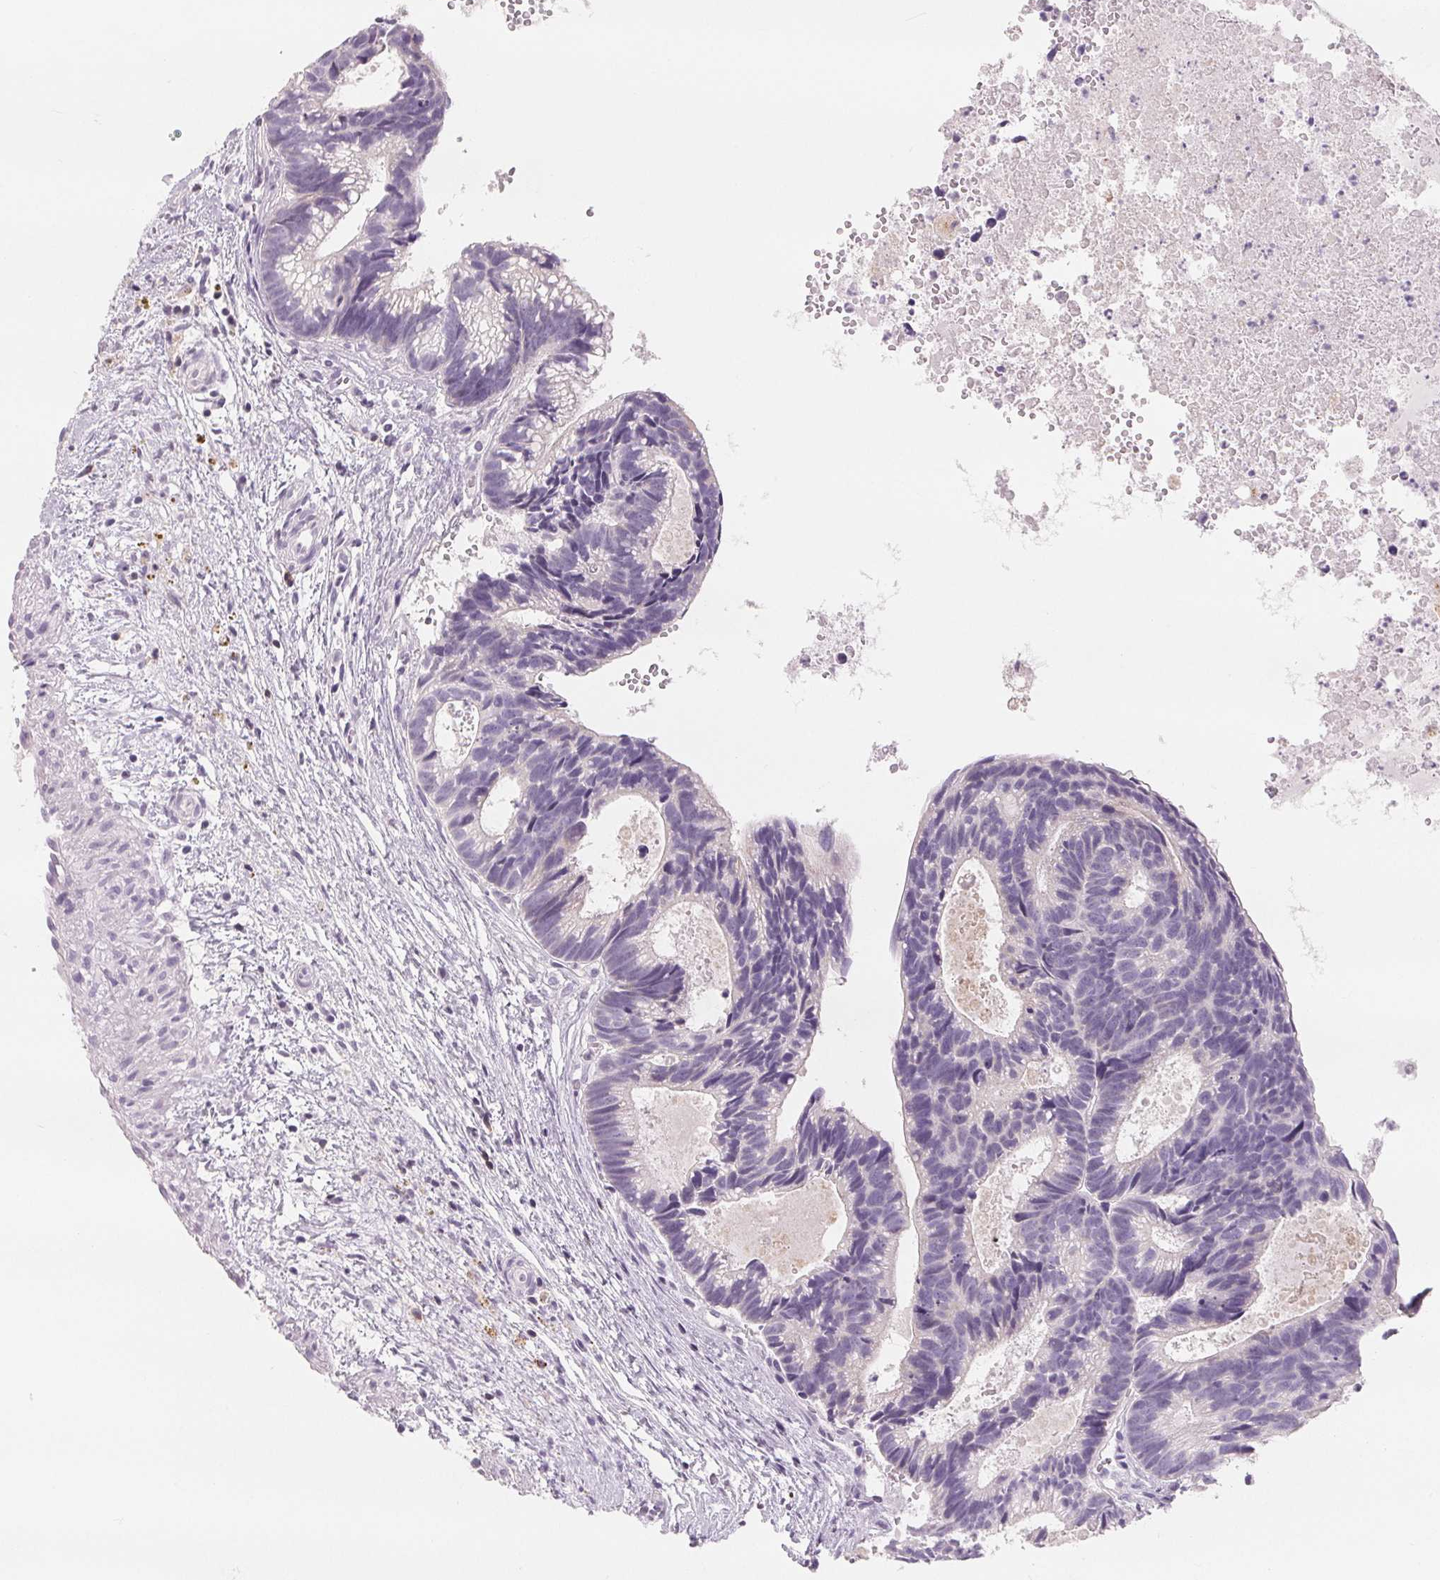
{"staining": {"intensity": "negative", "quantity": "none", "location": "none"}, "tissue": "head and neck cancer", "cell_type": "Tumor cells", "image_type": "cancer", "snomed": [{"axis": "morphology", "description": "Adenocarcinoma, NOS"}, {"axis": "topography", "description": "Head-Neck"}], "caption": "DAB (3,3'-diaminobenzidine) immunohistochemical staining of head and neck adenocarcinoma displays no significant positivity in tumor cells.", "gene": "CD69", "patient": {"sex": "male", "age": 62}}